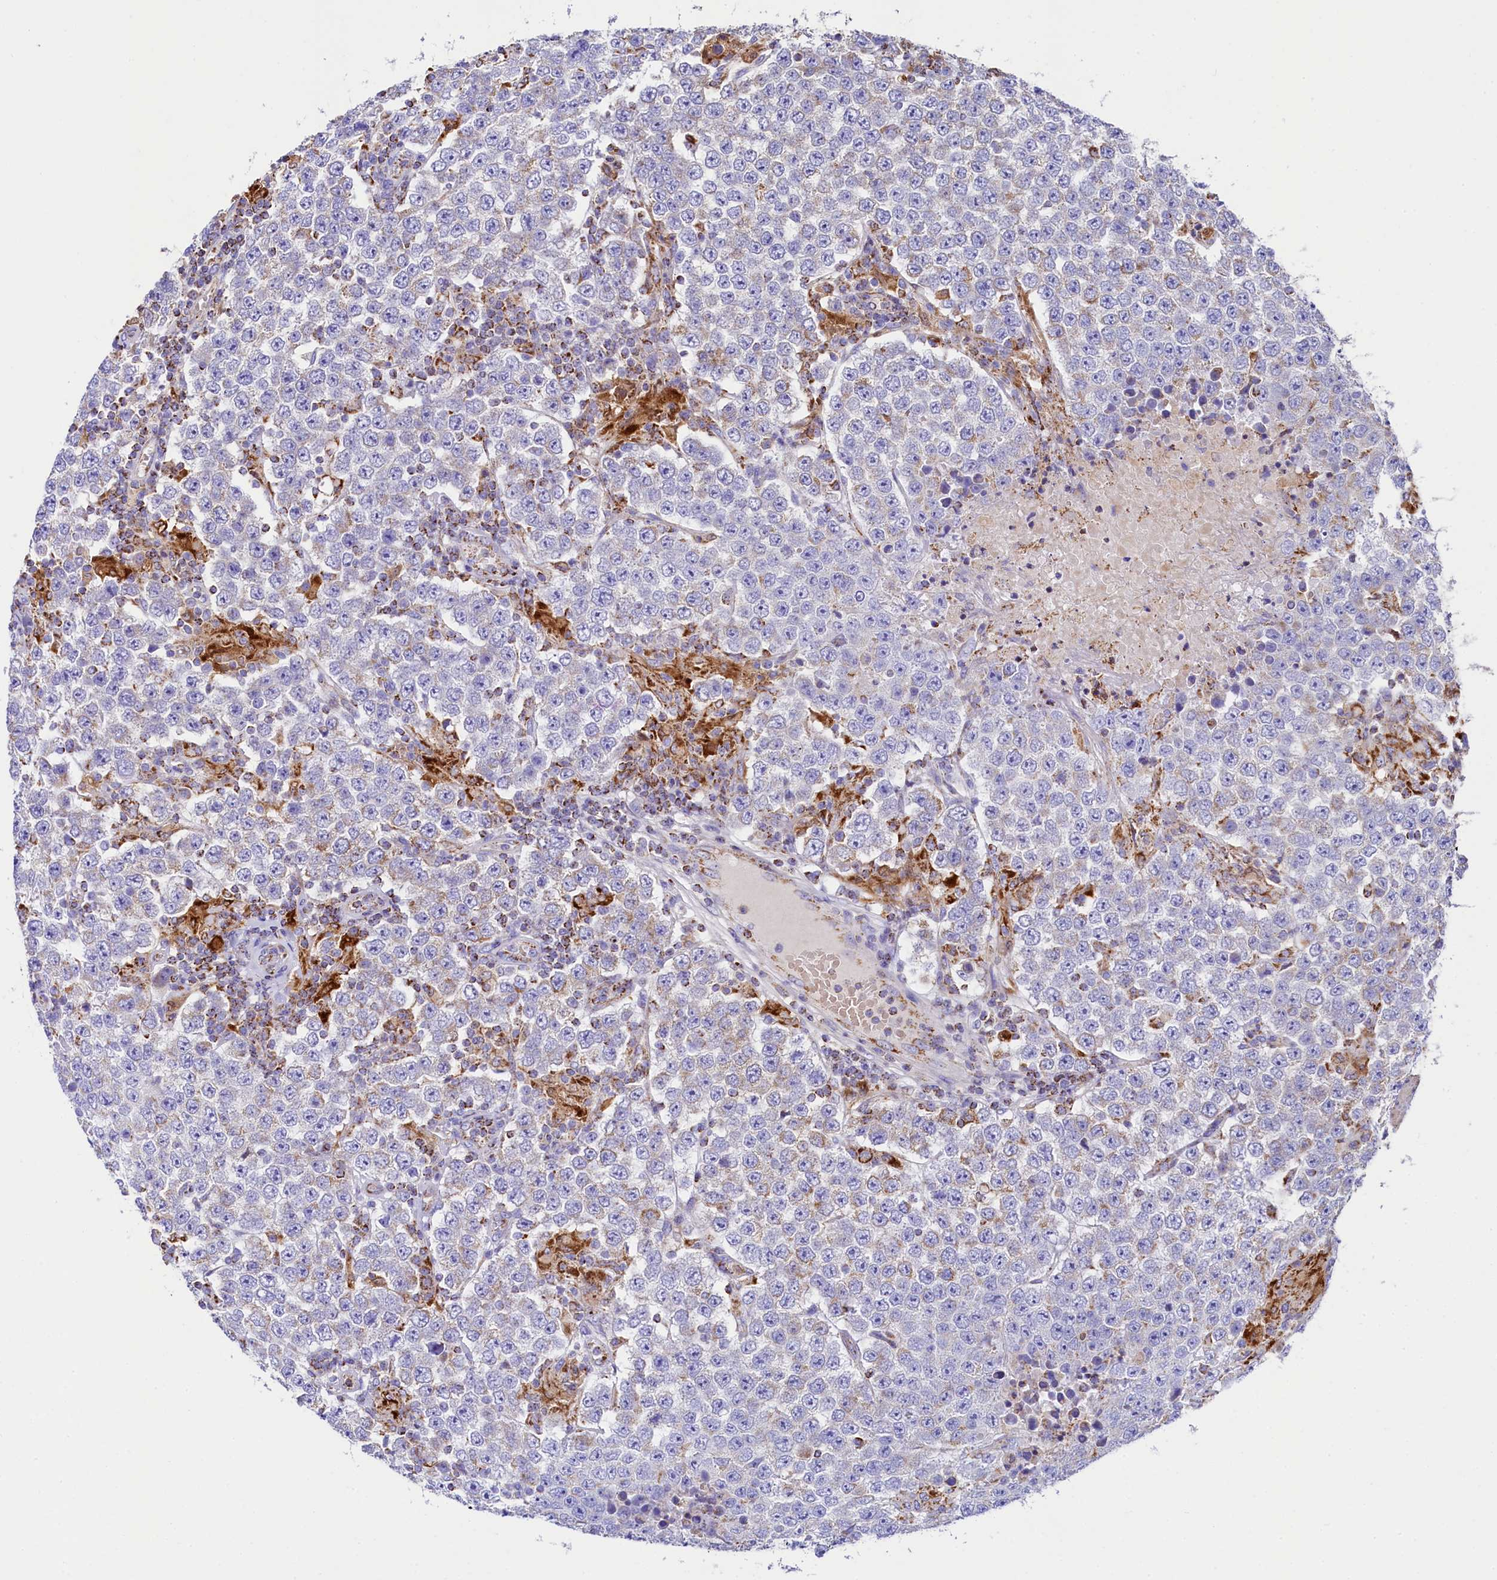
{"staining": {"intensity": "negative", "quantity": "none", "location": "none"}, "tissue": "testis cancer", "cell_type": "Tumor cells", "image_type": "cancer", "snomed": [{"axis": "morphology", "description": "Normal tissue, NOS"}, {"axis": "morphology", "description": "Urothelial carcinoma, High grade"}, {"axis": "morphology", "description": "Seminoma, NOS"}, {"axis": "morphology", "description": "Carcinoma, Embryonal, NOS"}, {"axis": "topography", "description": "Urinary bladder"}, {"axis": "topography", "description": "Testis"}], "caption": "Photomicrograph shows no significant protein staining in tumor cells of embryonal carcinoma (testis).", "gene": "CLYBL", "patient": {"sex": "male", "age": 41}}